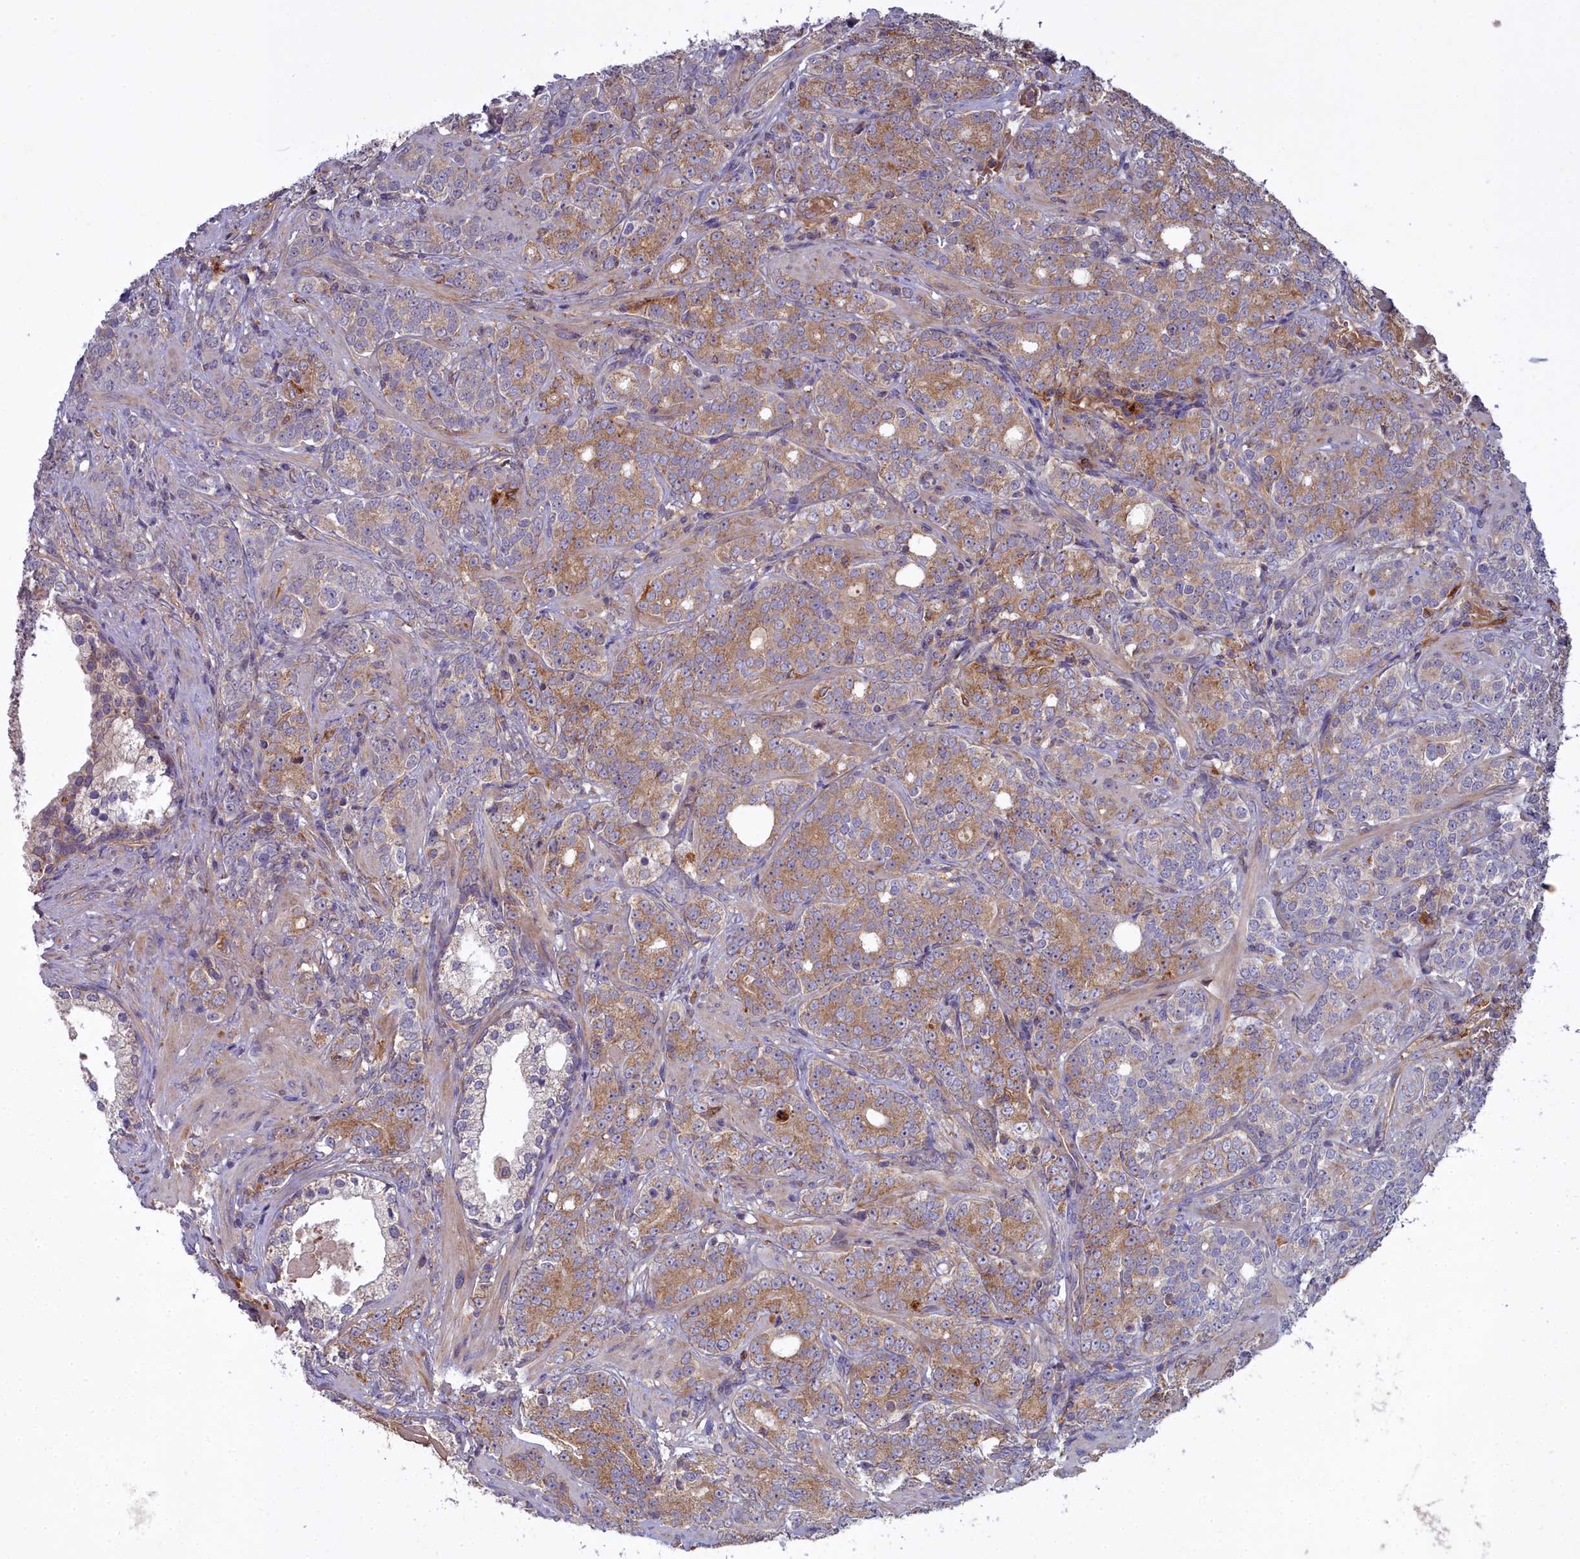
{"staining": {"intensity": "moderate", "quantity": "25%-75%", "location": "cytoplasmic/membranous"}, "tissue": "prostate cancer", "cell_type": "Tumor cells", "image_type": "cancer", "snomed": [{"axis": "morphology", "description": "Adenocarcinoma, High grade"}, {"axis": "topography", "description": "Prostate"}], "caption": "This histopathology image reveals IHC staining of prostate cancer (high-grade adenocarcinoma), with medium moderate cytoplasmic/membranous staining in about 25%-75% of tumor cells.", "gene": "CCDC167", "patient": {"sex": "male", "age": 64}}